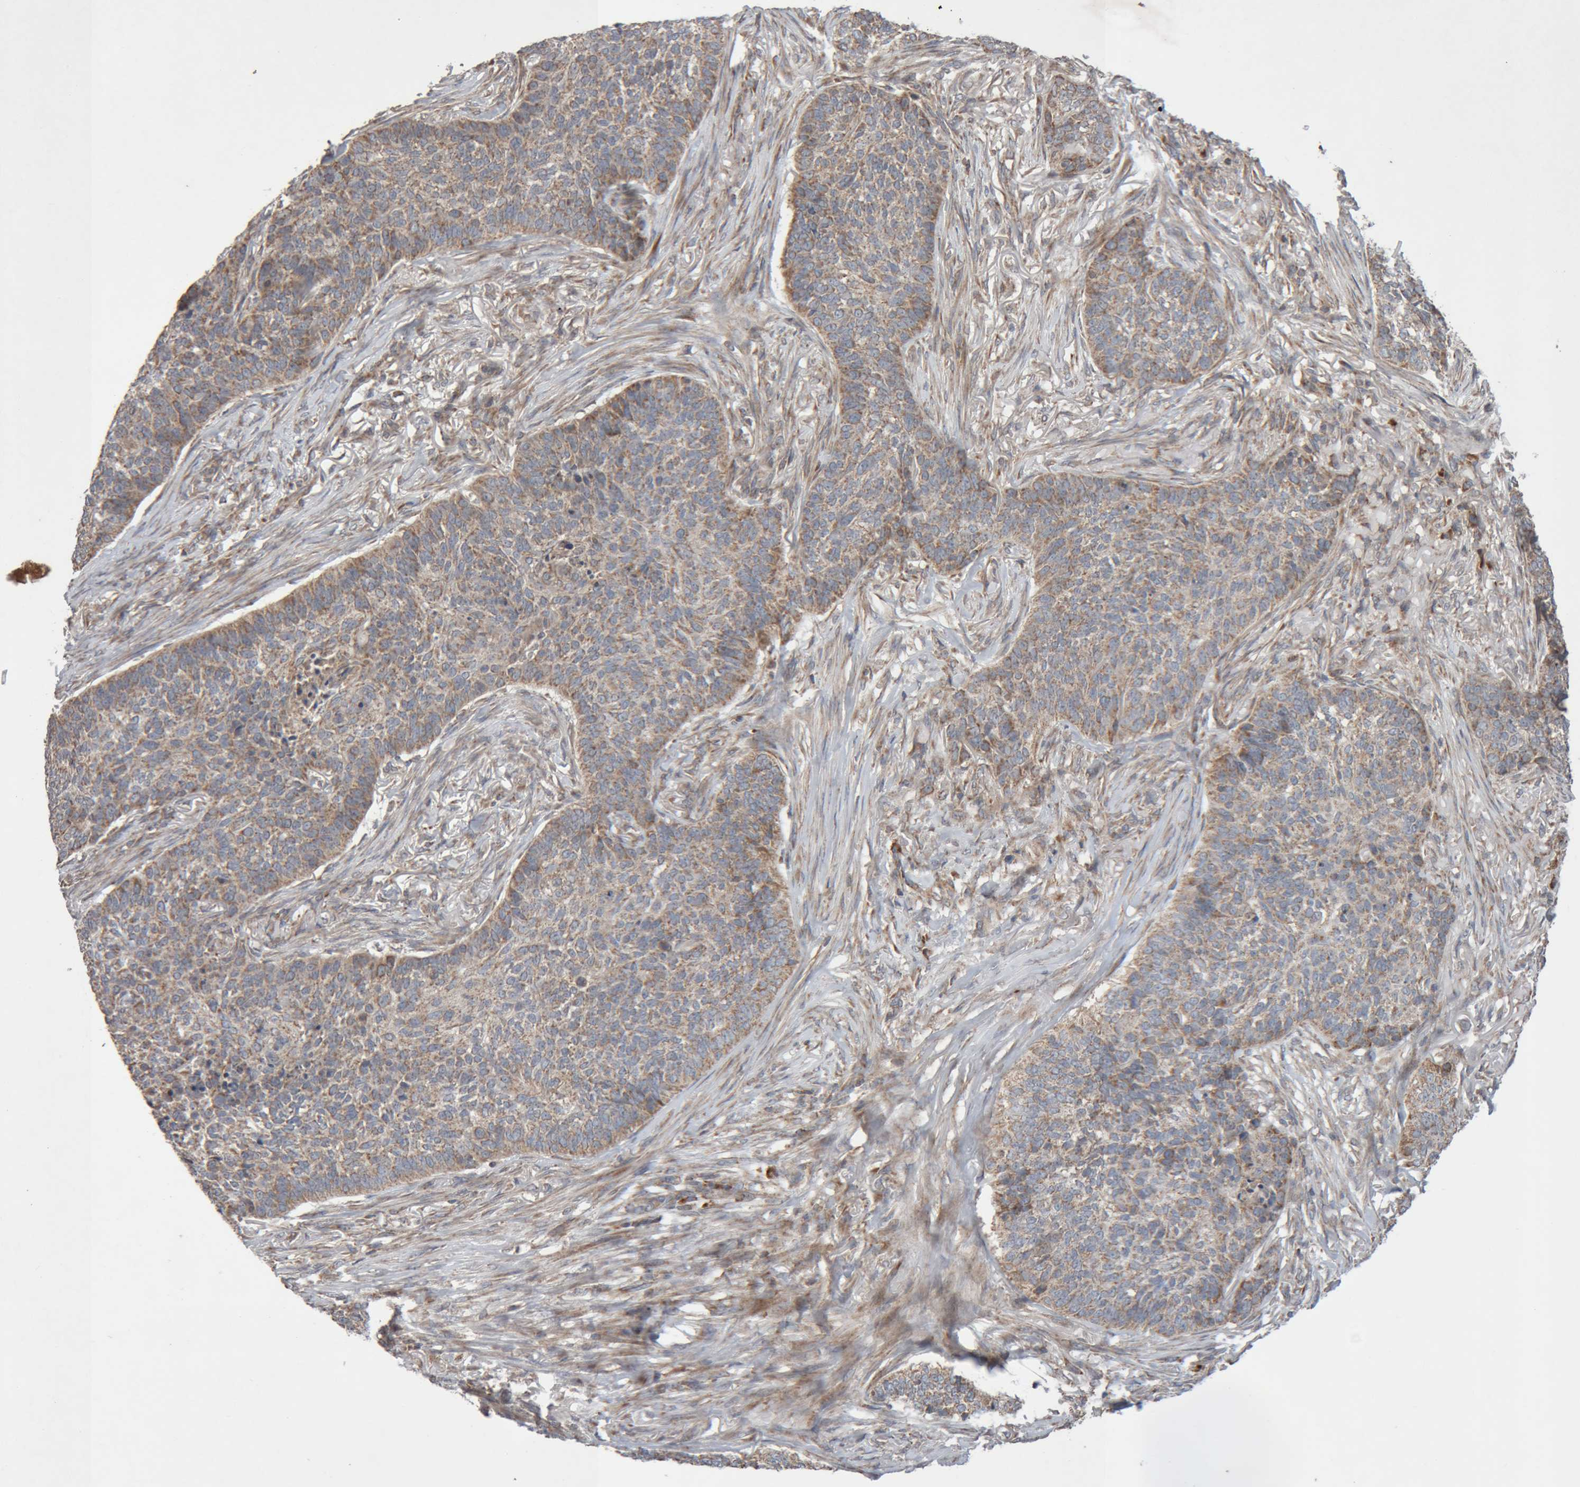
{"staining": {"intensity": "moderate", "quantity": ">75%", "location": "cytoplasmic/membranous"}, "tissue": "skin cancer", "cell_type": "Tumor cells", "image_type": "cancer", "snomed": [{"axis": "morphology", "description": "Basal cell carcinoma"}, {"axis": "topography", "description": "Skin"}], "caption": "An image of human skin basal cell carcinoma stained for a protein displays moderate cytoplasmic/membranous brown staining in tumor cells. (DAB (3,3'-diaminobenzidine) IHC, brown staining for protein, blue staining for nuclei).", "gene": "KIF21B", "patient": {"sex": "male", "age": 85}}